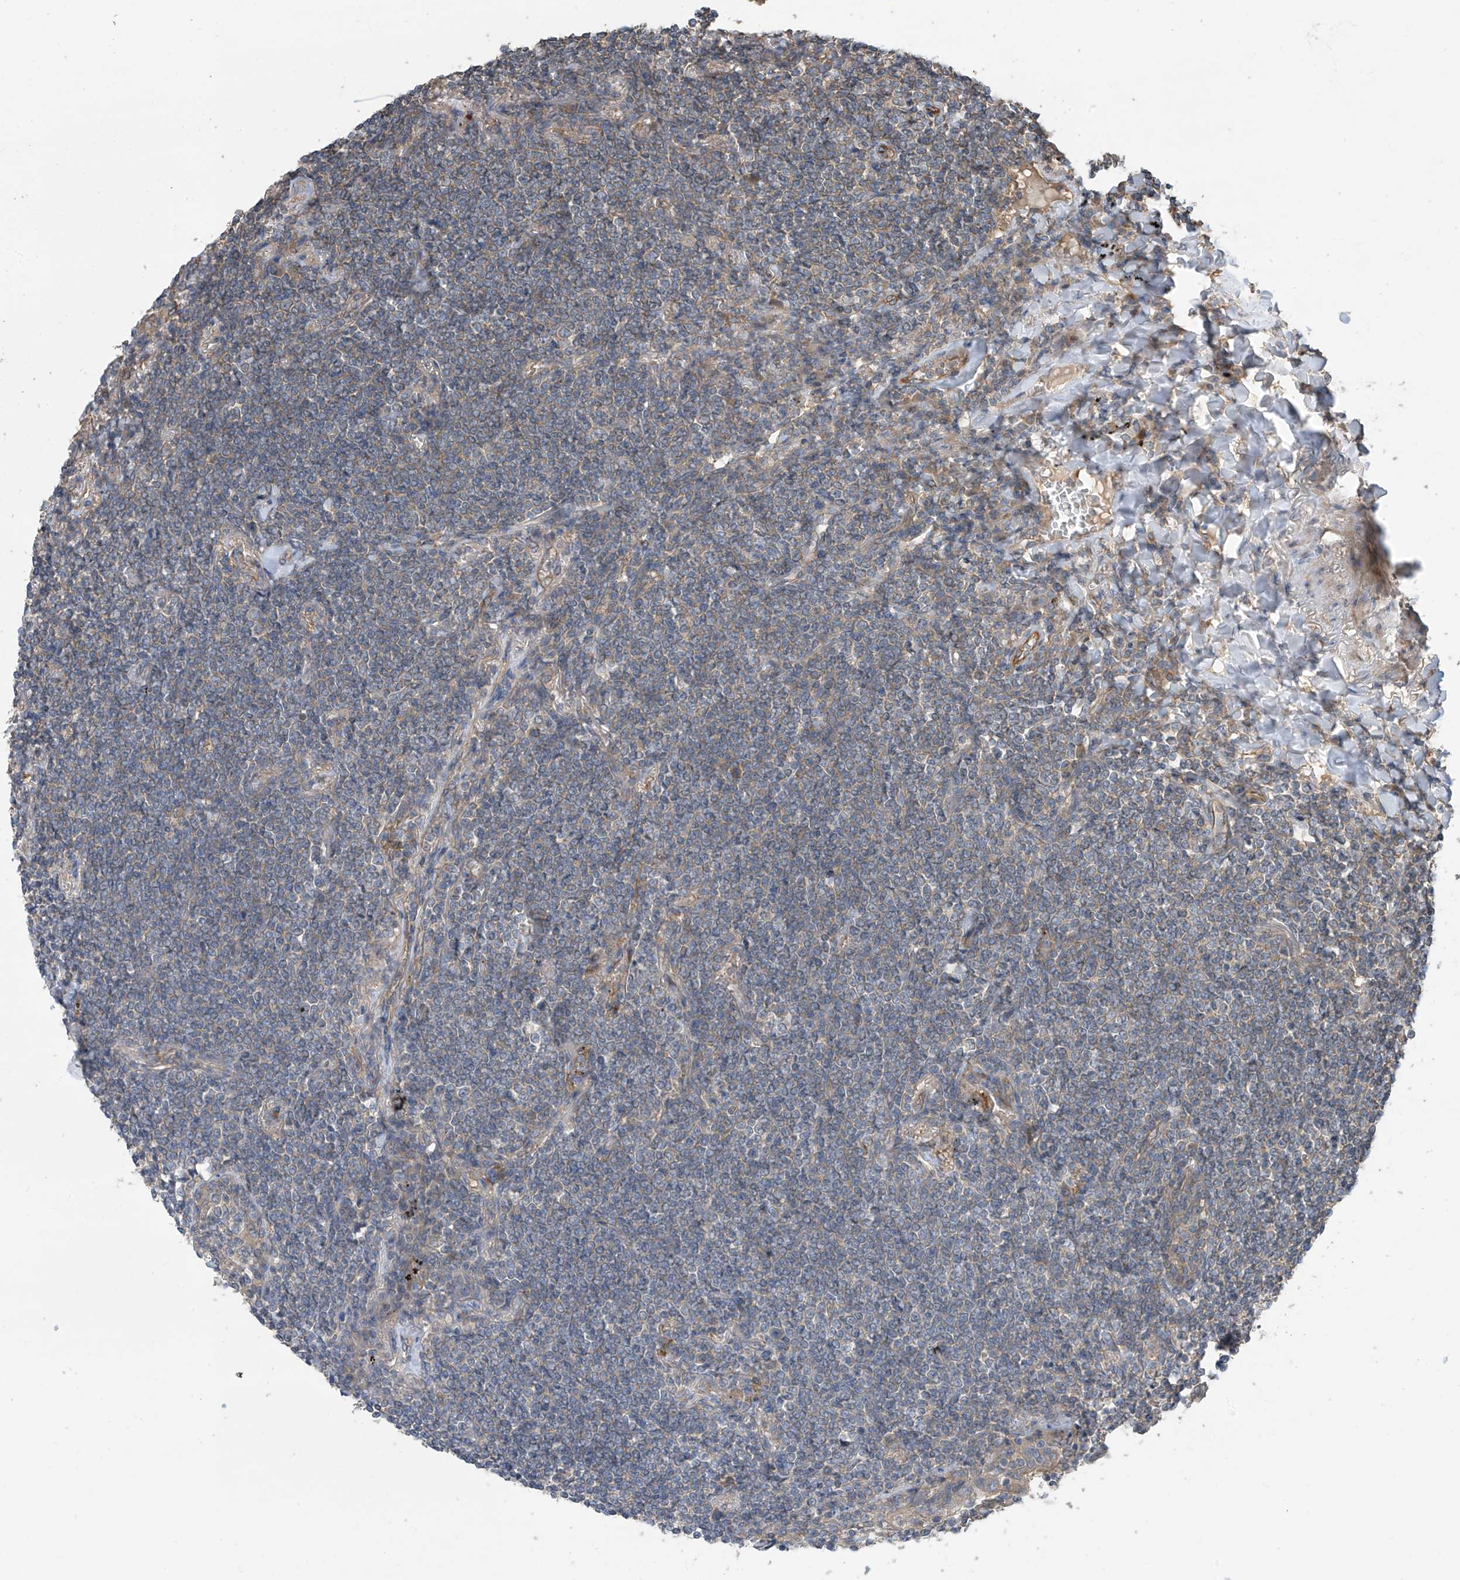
{"staining": {"intensity": "negative", "quantity": "none", "location": "none"}, "tissue": "lymphoma", "cell_type": "Tumor cells", "image_type": "cancer", "snomed": [{"axis": "morphology", "description": "Malignant lymphoma, non-Hodgkin's type, Low grade"}, {"axis": "topography", "description": "Lung"}], "caption": "The immunohistochemistry photomicrograph has no significant staining in tumor cells of low-grade malignant lymphoma, non-Hodgkin's type tissue. (Immunohistochemistry, brightfield microscopy, high magnification).", "gene": "PHACTR4", "patient": {"sex": "female", "age": 71}}